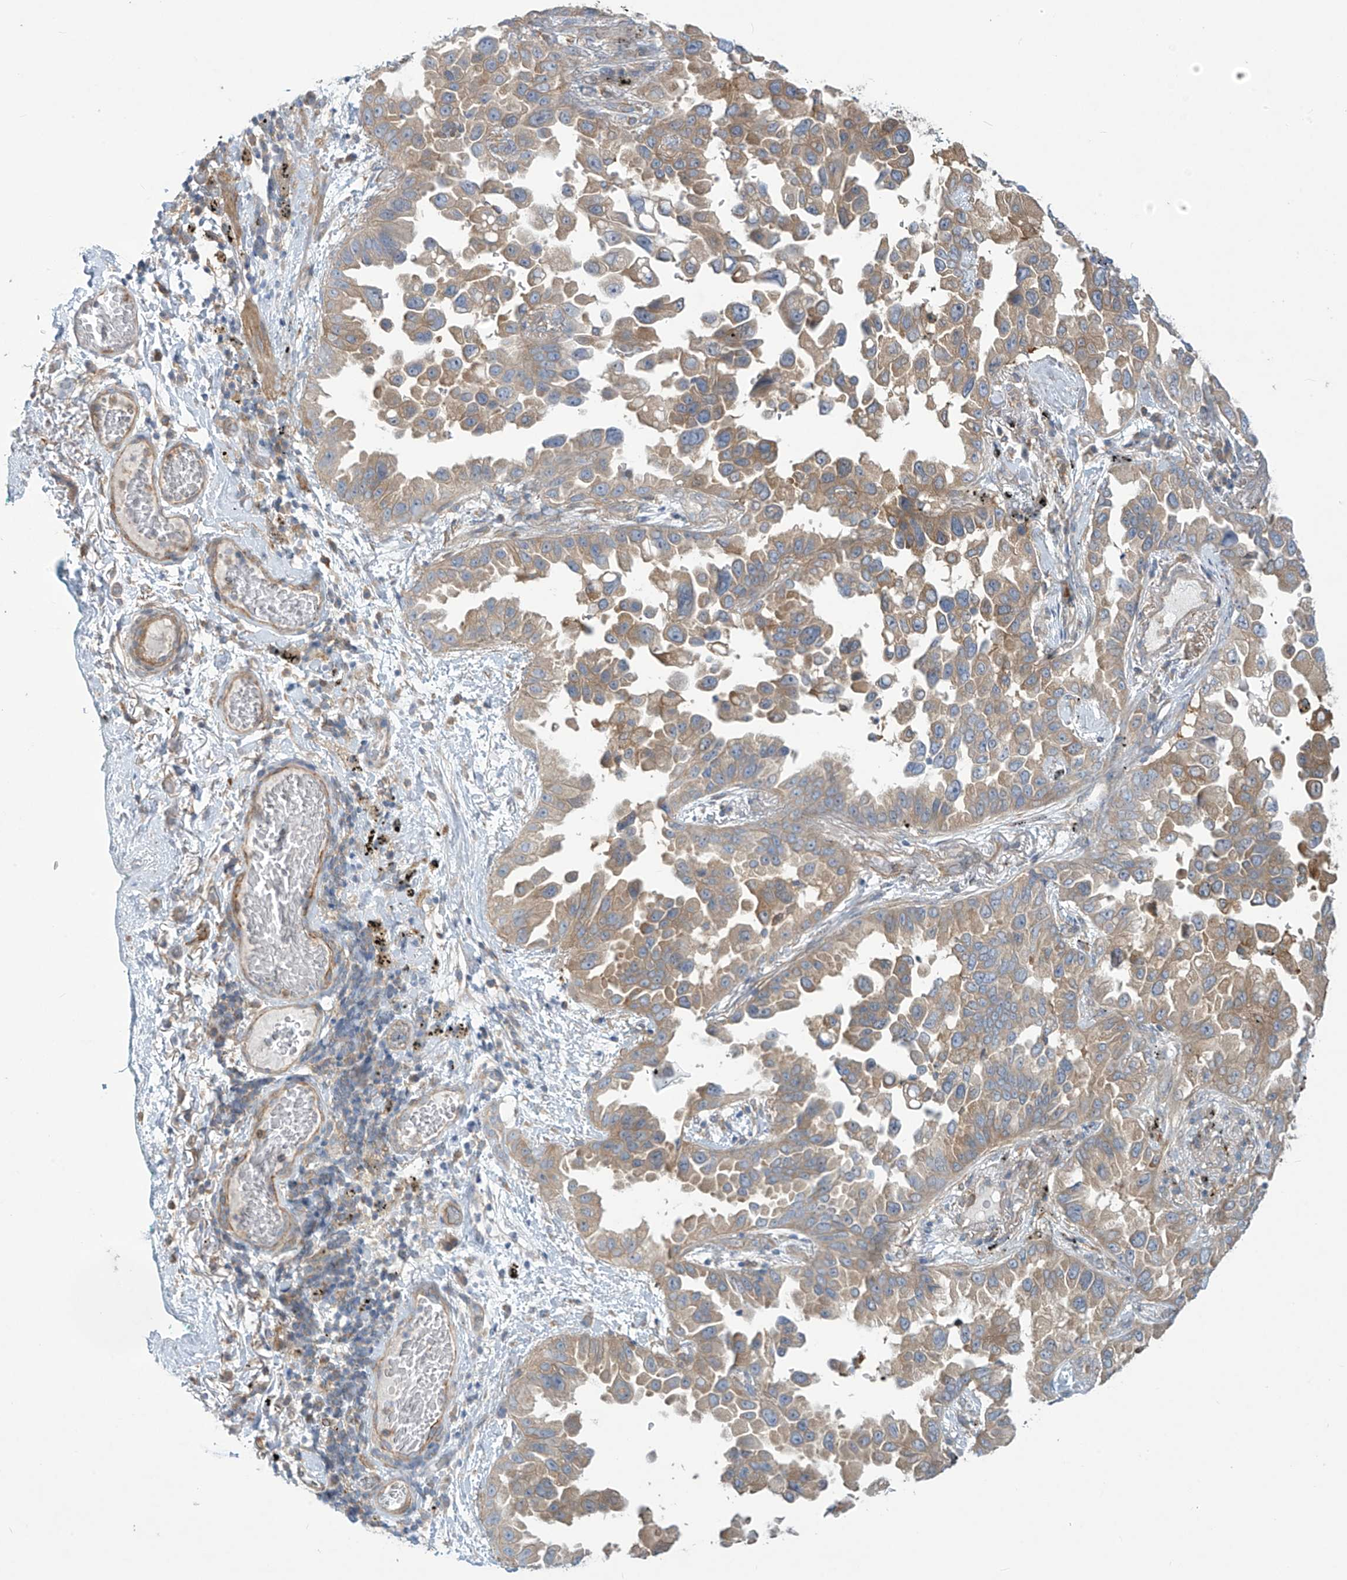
{"staining": {"intensity": "moderate", "quantity": ">75%", "location": "cytoplasmic/membranous"}, "tissue": "lung cancer", "cell_type": "Tumor cells", "image_type": "cancer", "snomed": [{"axis": "morphology", "description": "Adenocarcinoma, NOS"}, {"axis": "topography", "description": "Lung"}], "caption": "The image reveals a brown stain indicating the presence of a protein in the cytoplasmic/membranous of tumor cells in lung adenocarcinoma.", "gene": "ADI1", "patient": {"sex": "female", "age": 67}}